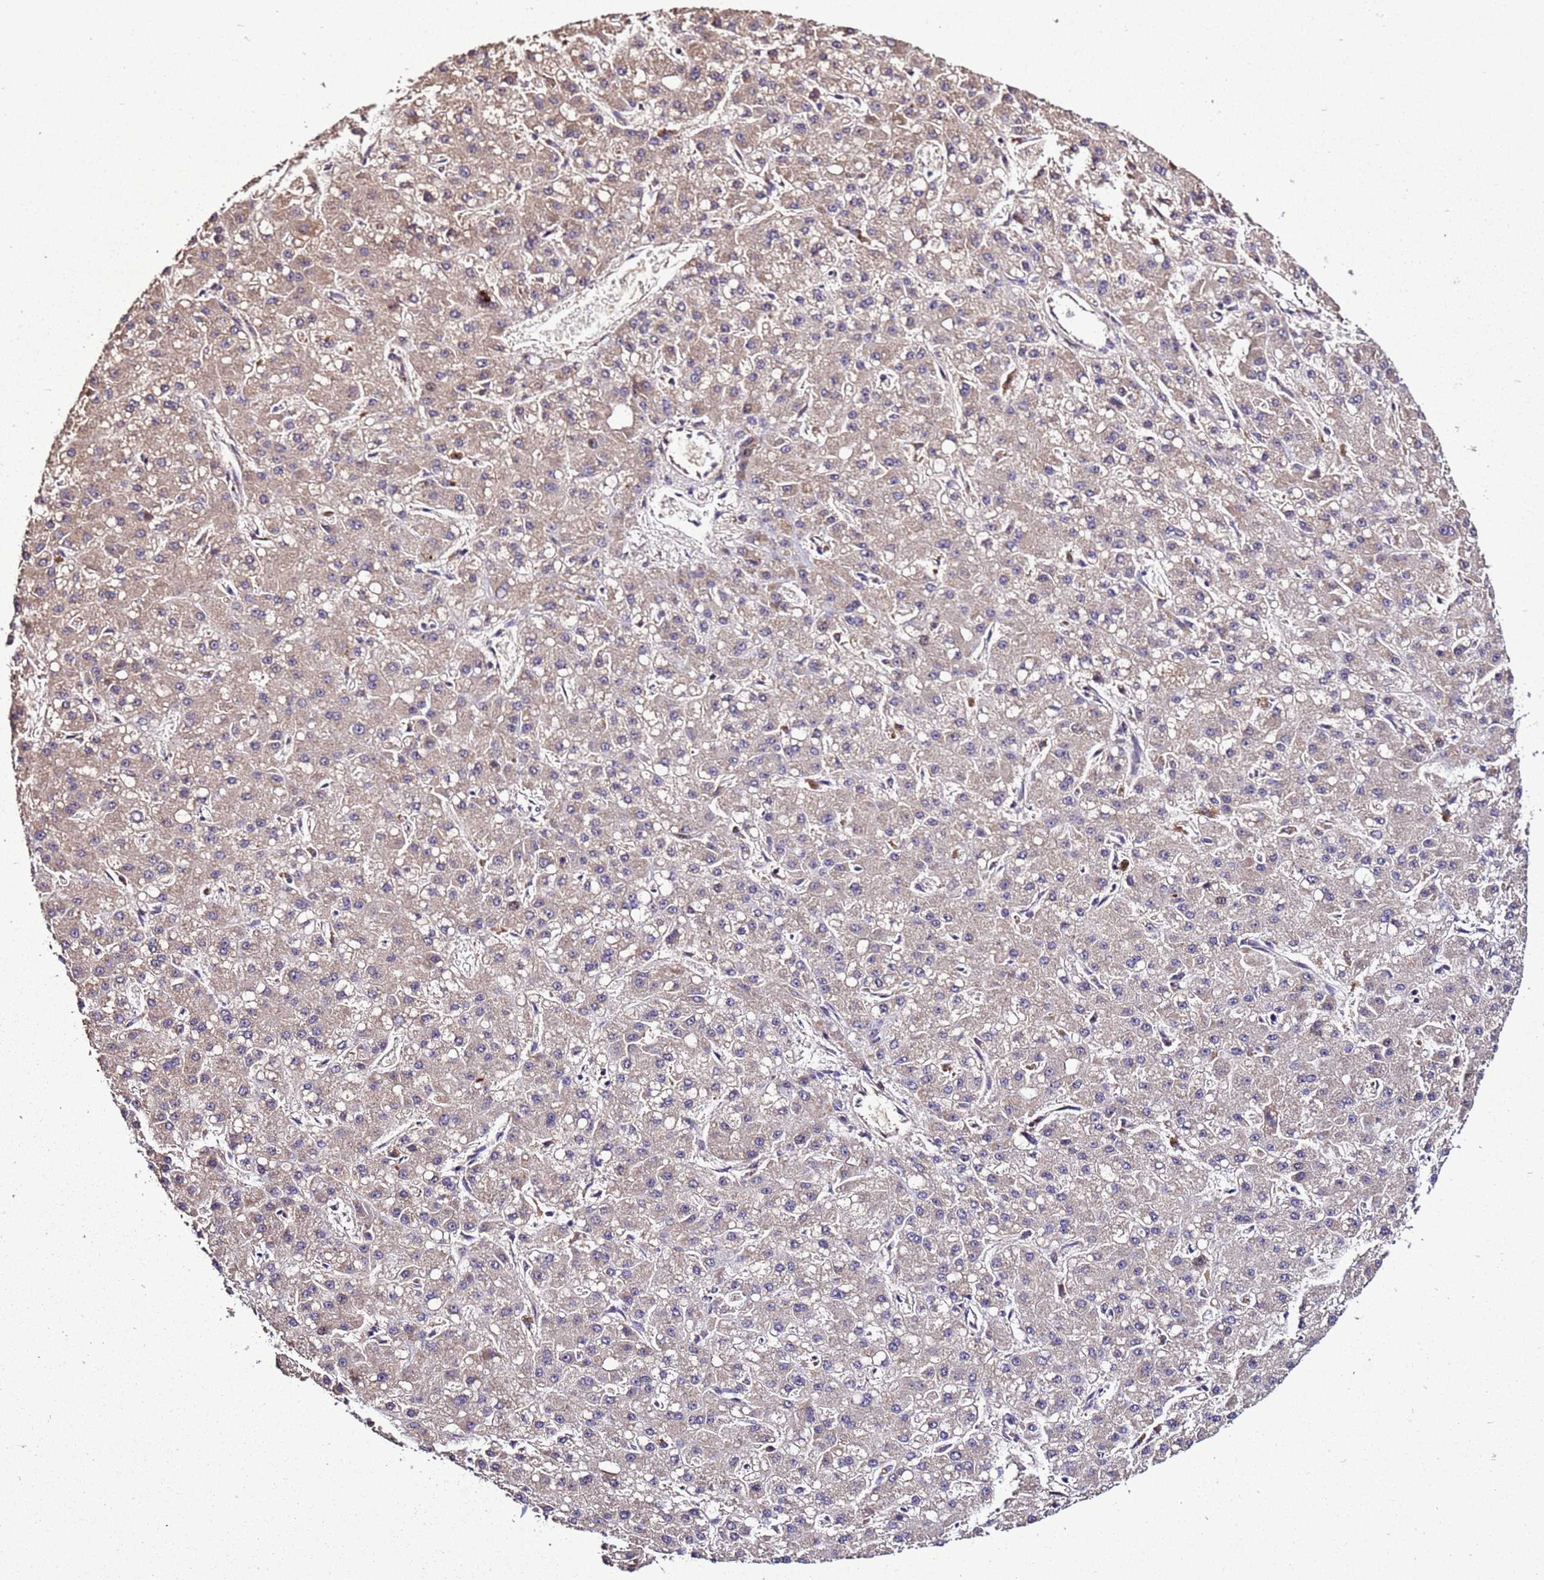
{"staining": {"intensity": "weak", "quantity": "25%-75%", "location": "cytoplasmic/membranous"}, "tissue": "liver cancer", "cell_type": "Tumor cells", "image_type": "cancer", "snomed": [{"axis": "morphology", "description": "Carcinoma, Hepatocellular, NOS"}, {"axis": "topography", "description": "Liver"}], "caption": "Liver cancer tissue reveals weak cytoplasmic/membranous staining in about 25%-75% of tumor cells, visualized by immunohistochemistry.", "gene": "WNK4", "patient": {"sex": "male", "age": 67}}